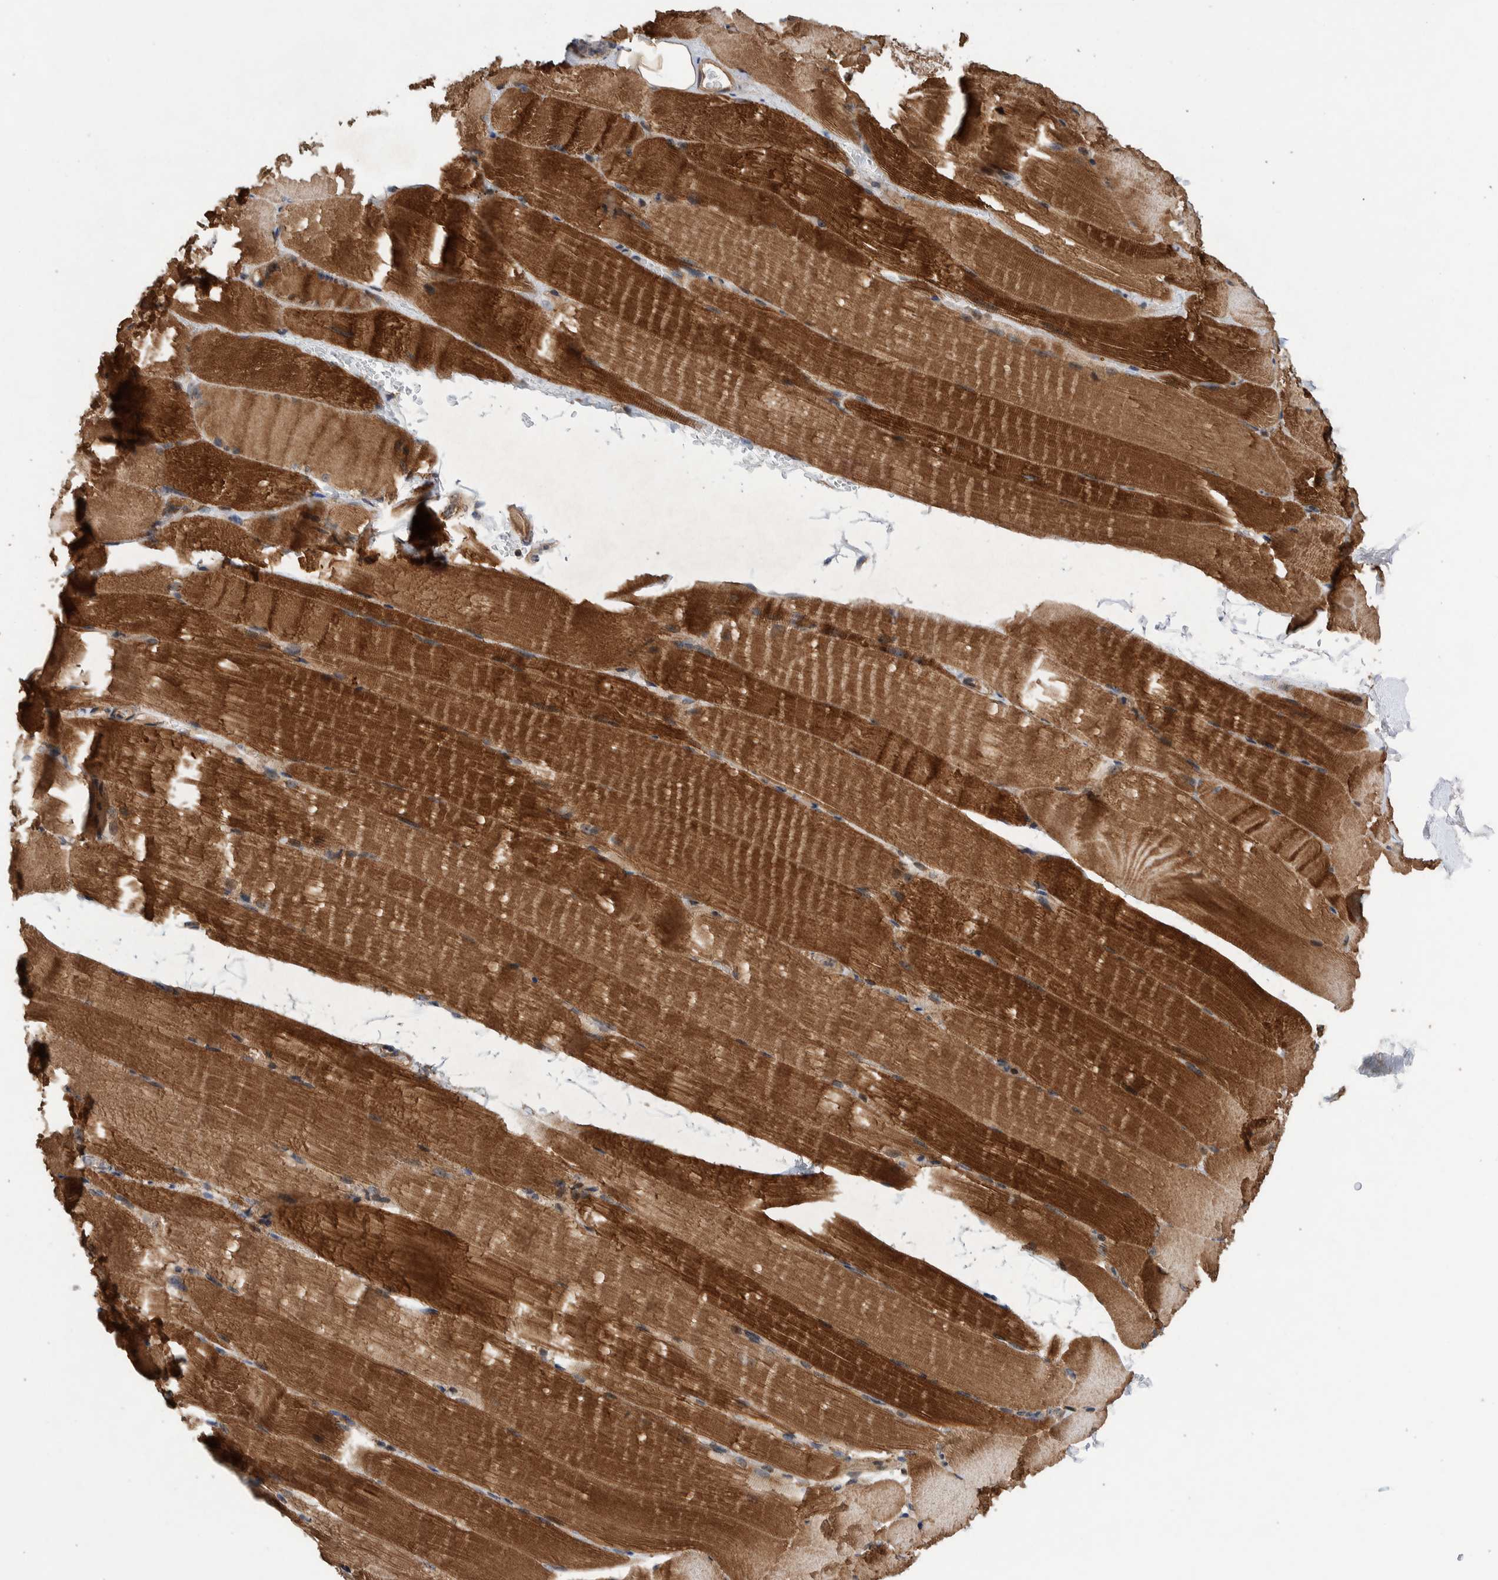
{"staining": {"intensity": "strong", "quantity": ">75%", "location": "cytoplasmic/membranous"}, "tissue": "skeletal muscle", "cell_type": "Myocytes", "image_type": "normal", "snomed": [{"axis": "morphology", "description": "Normal tissue, NOS"}, {"axis": "topography", "description": "Skeletal muscle"}, {"axis": "topography", "description": "Parathyroid gland"}], "caption": "This photomicrograph displays IHC staining of benign human skeletal muscle, with high strong cytoplasmic/membranous positivity in approximately >75% of myocytes.", "gene": "PIK3R6", "patient": {"sex": "female", "age": 37}}